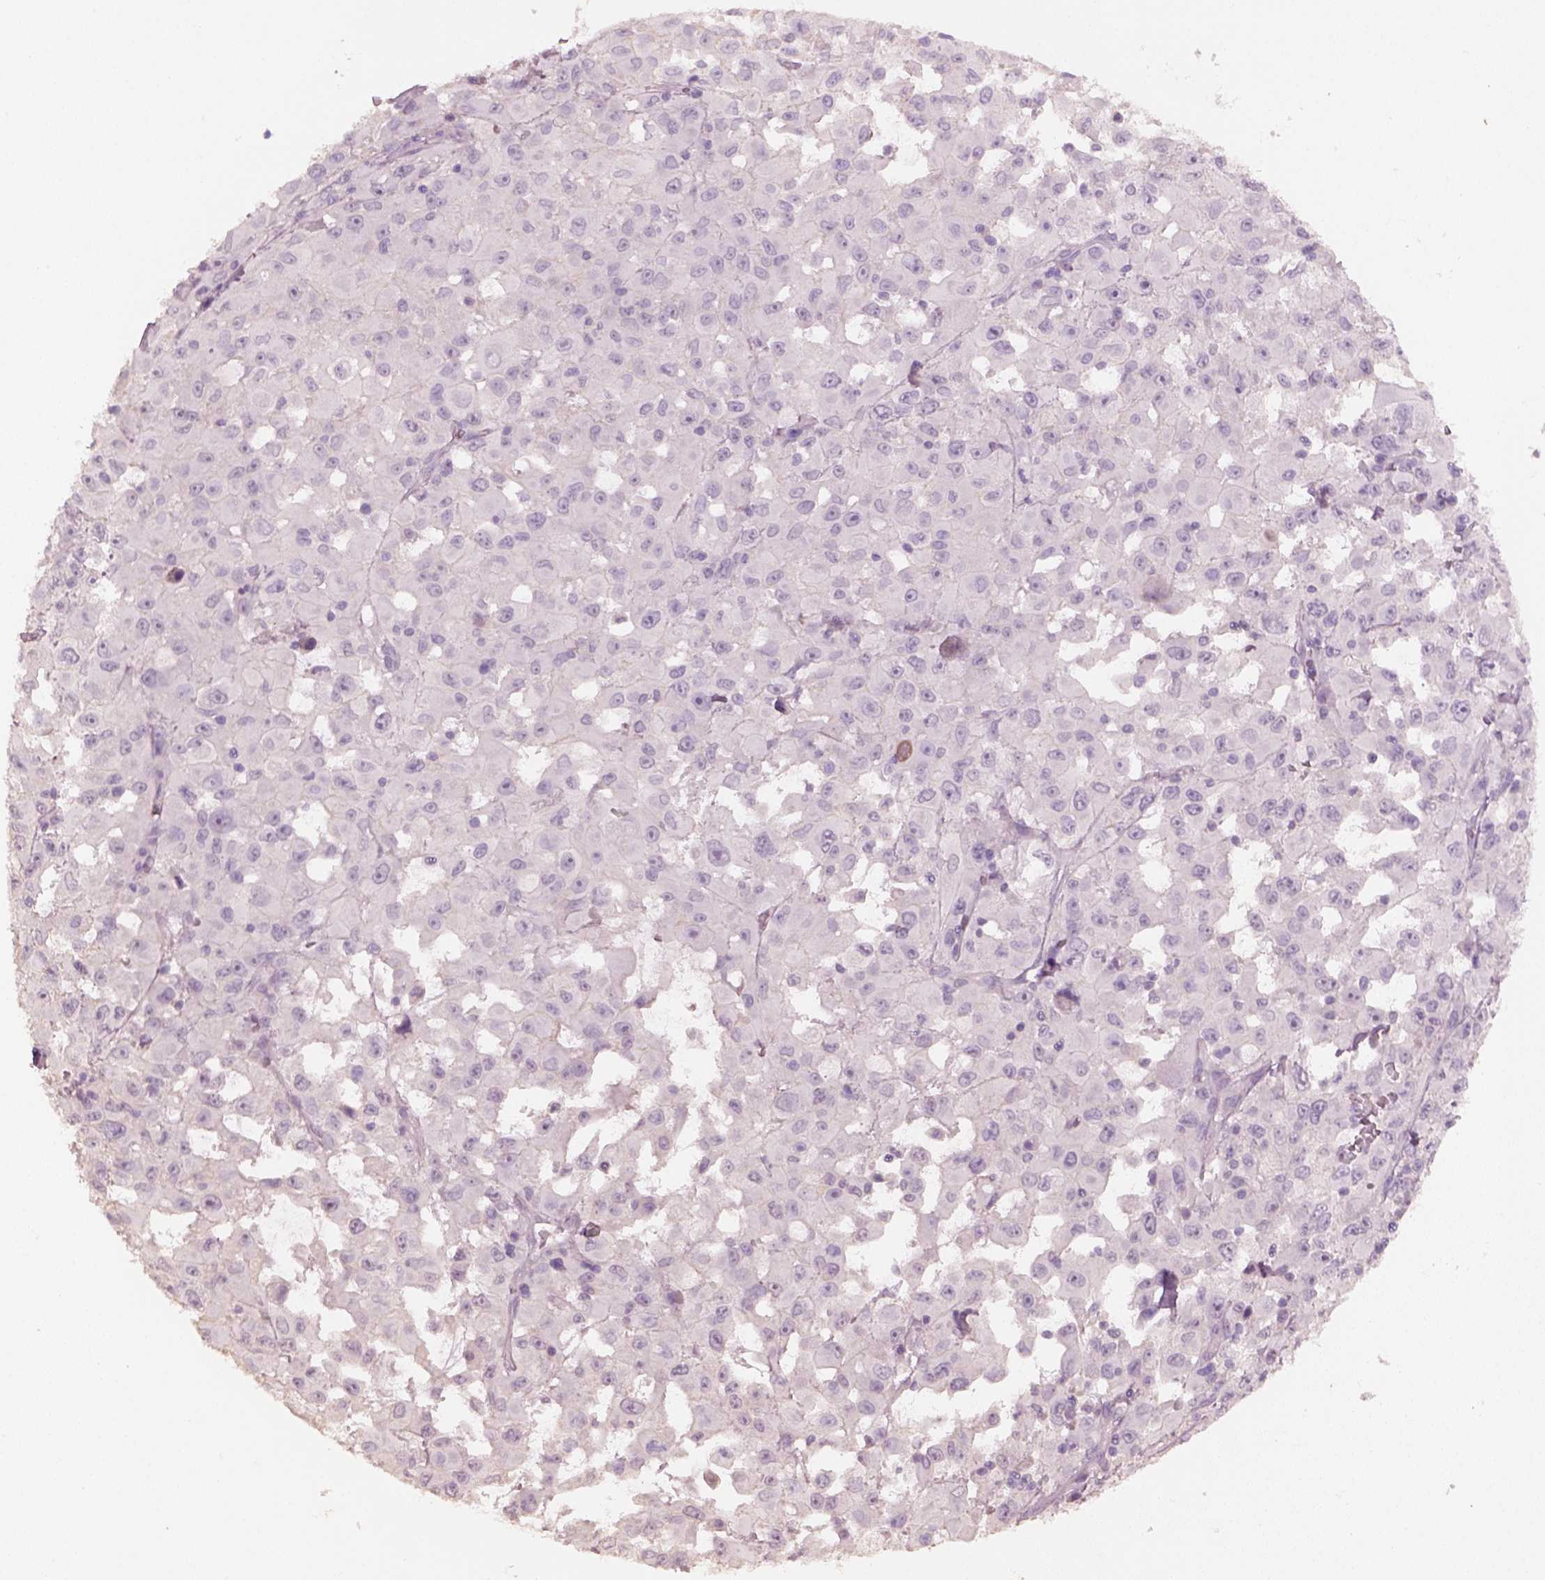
{"staining": {"intensity": "negative", "quantity": "none", "location": "none"}, "tissue": "melanoma", "cell_type": "Tumor cells", "image_type": "cancer", "snomed": [{"axis": "morphology", "description": "Malignant melanoma, Metastatic site"}, {"axis": "topography", "description": "Lymph node"}], "caption": "Image shows no significant protein positivity in tumor cells of melanoma. Brightfield microscopy of immunohistochemistry (IHC) stained with DAB (brown) and hematoxylin (blue), captured at high magnification.", "gene": "KCNIP3", "patient": {"sex": "male", "age": 50}}